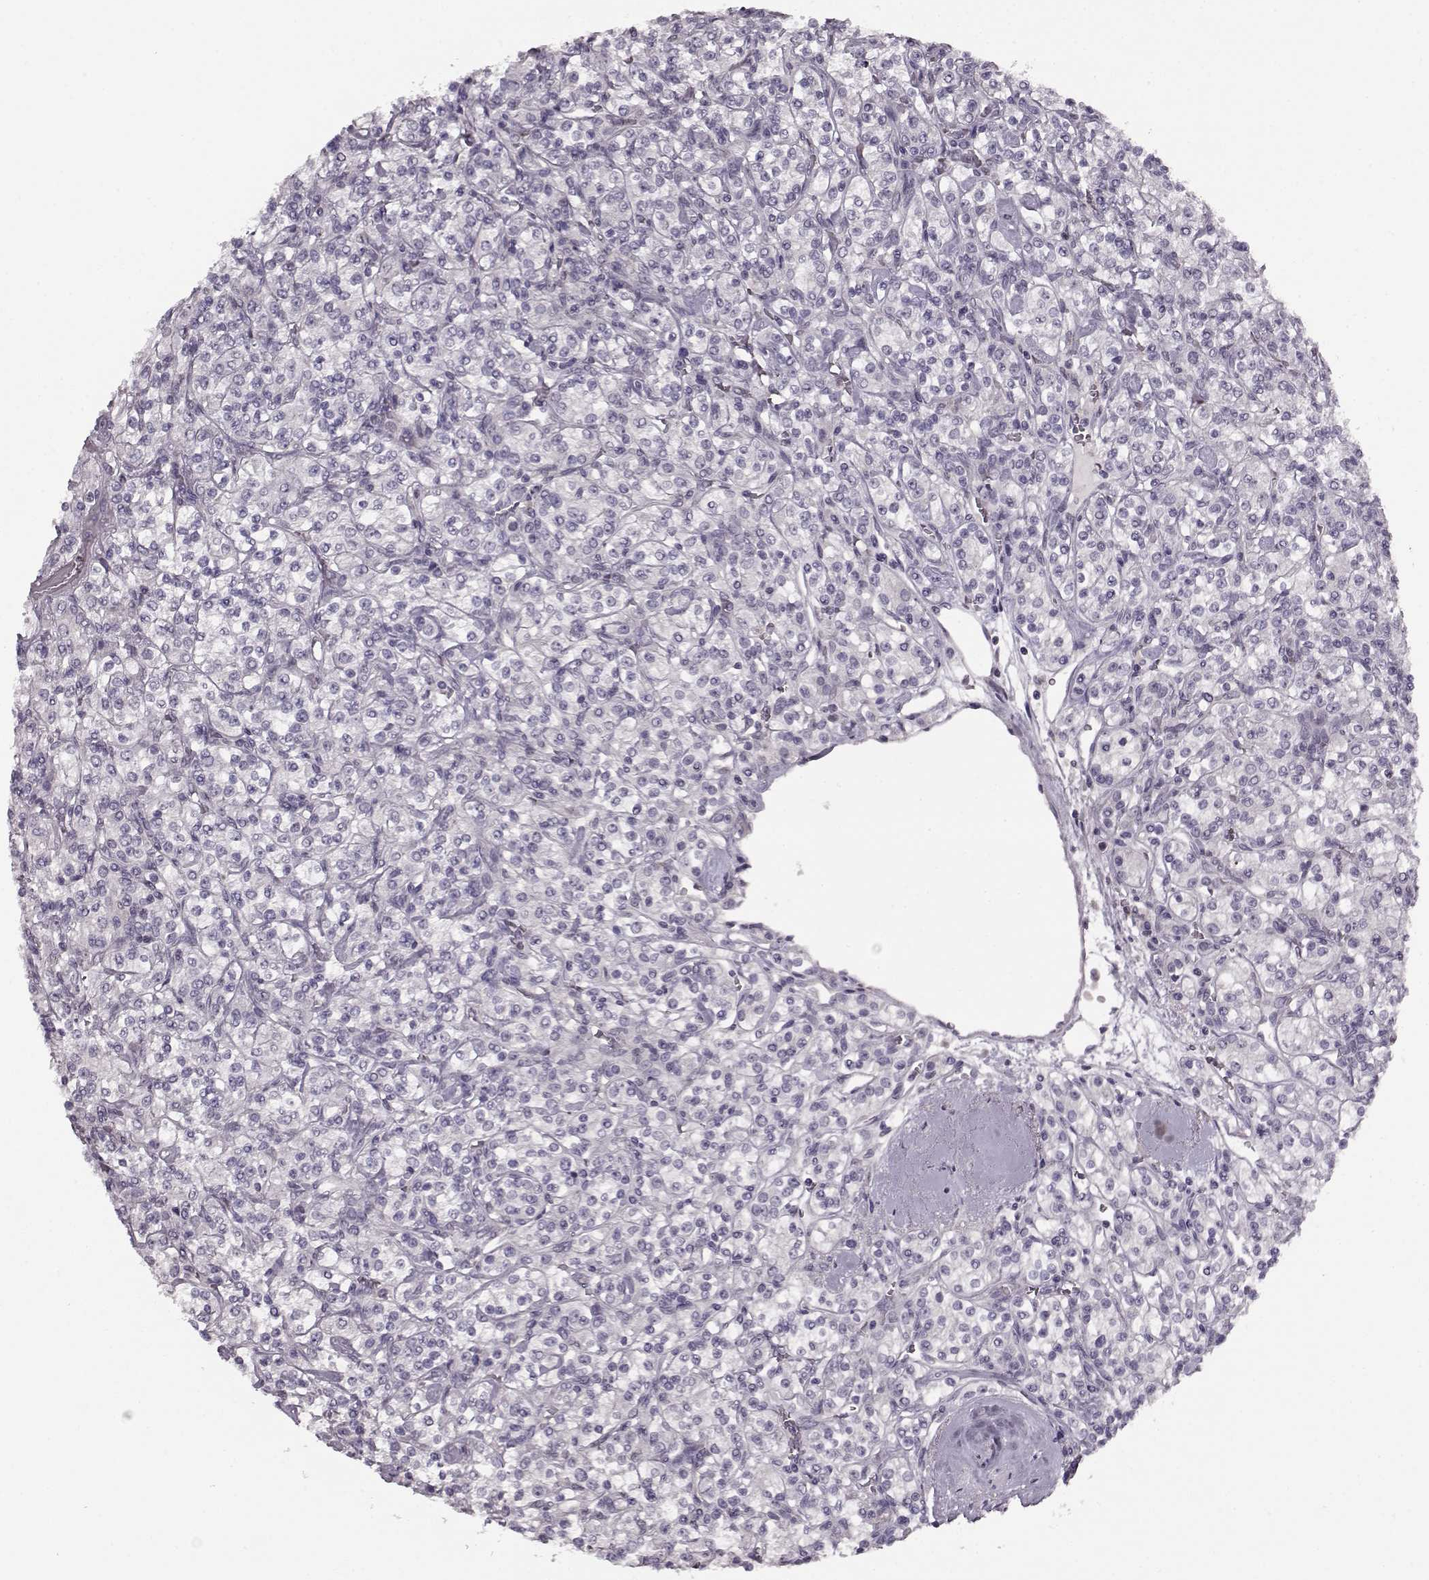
{"staining": {"intensity": "negative", "quantity": "none", "location": "none"}, "tissue": "renal cancer", "cell_type": "Tumor cells", "image_type": "cancer", "snomed": [{"axis": "morphology", "description": "Adenocarcinoma, NOS"}, {"axis": "topography", "description": "Kidney"}], "caption": "Immunohistochemical staining of adenocarcinoma (renal) exhibits no significant expression in tumor cells.", "gene": "RP1L1", "patient": {"sex": "male", "age": 77}}